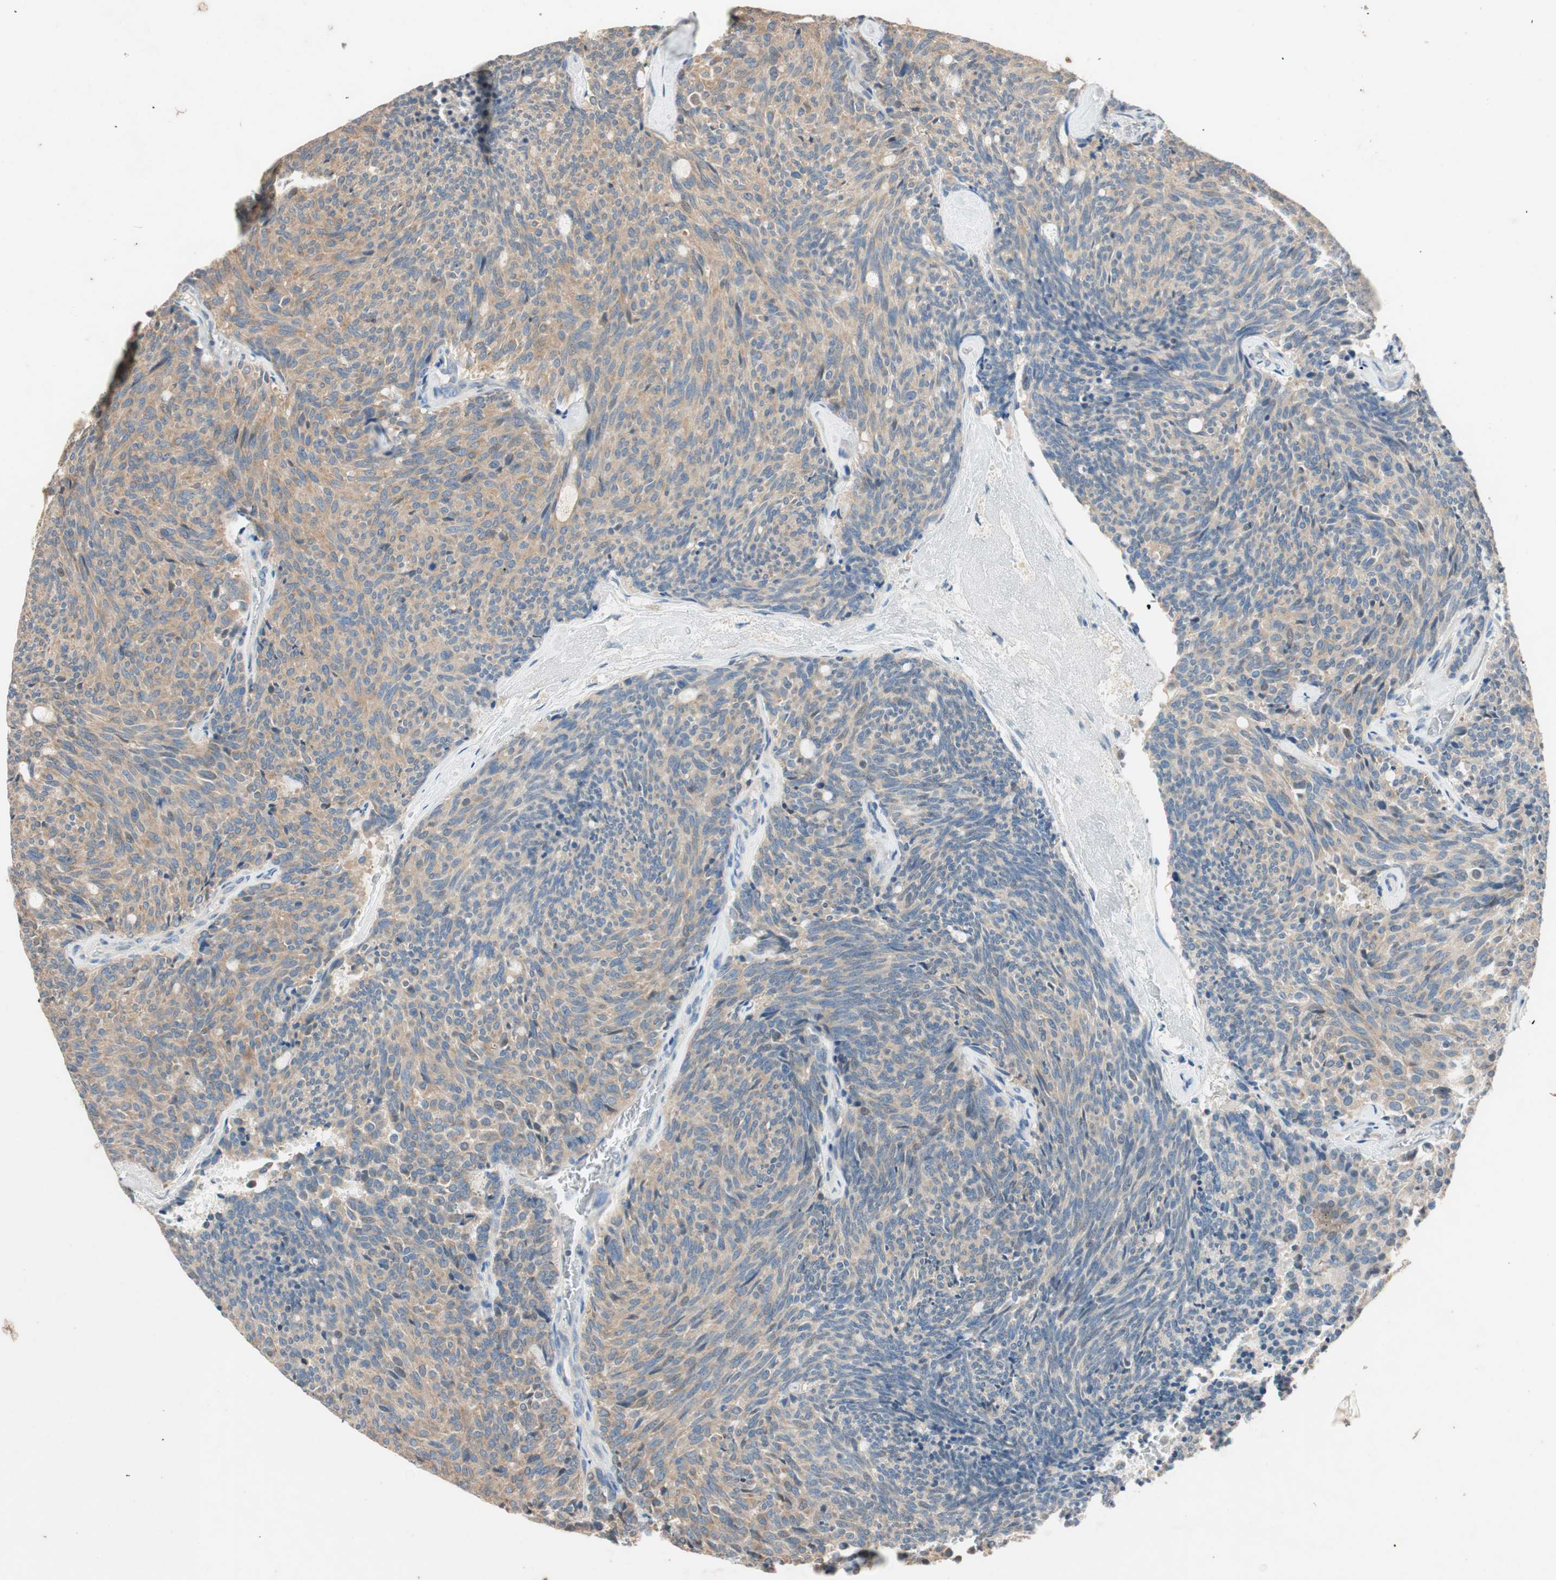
{"staining": {"intensity": "weak", "quantity": ">75%", "location": "cytoplasmic/membranous"}, "tissue": "carcinoid", "cell_type": "Tumor cells", "image_type": "cancer", "snomed": [{"axis": "morphology", "description": "Carcinoid, malignant, NOS"}, {"axis": "topography", "description": "Pancreas"}], "caption": "This is a micrograph of immunohistochemistry (IHC) staining of carcinoid, which shows weak expression in the cytoplasmic/membranous of tumor cells.", "gene": "SERPINB5", "patient": {"sex": "female", "age": 54}}